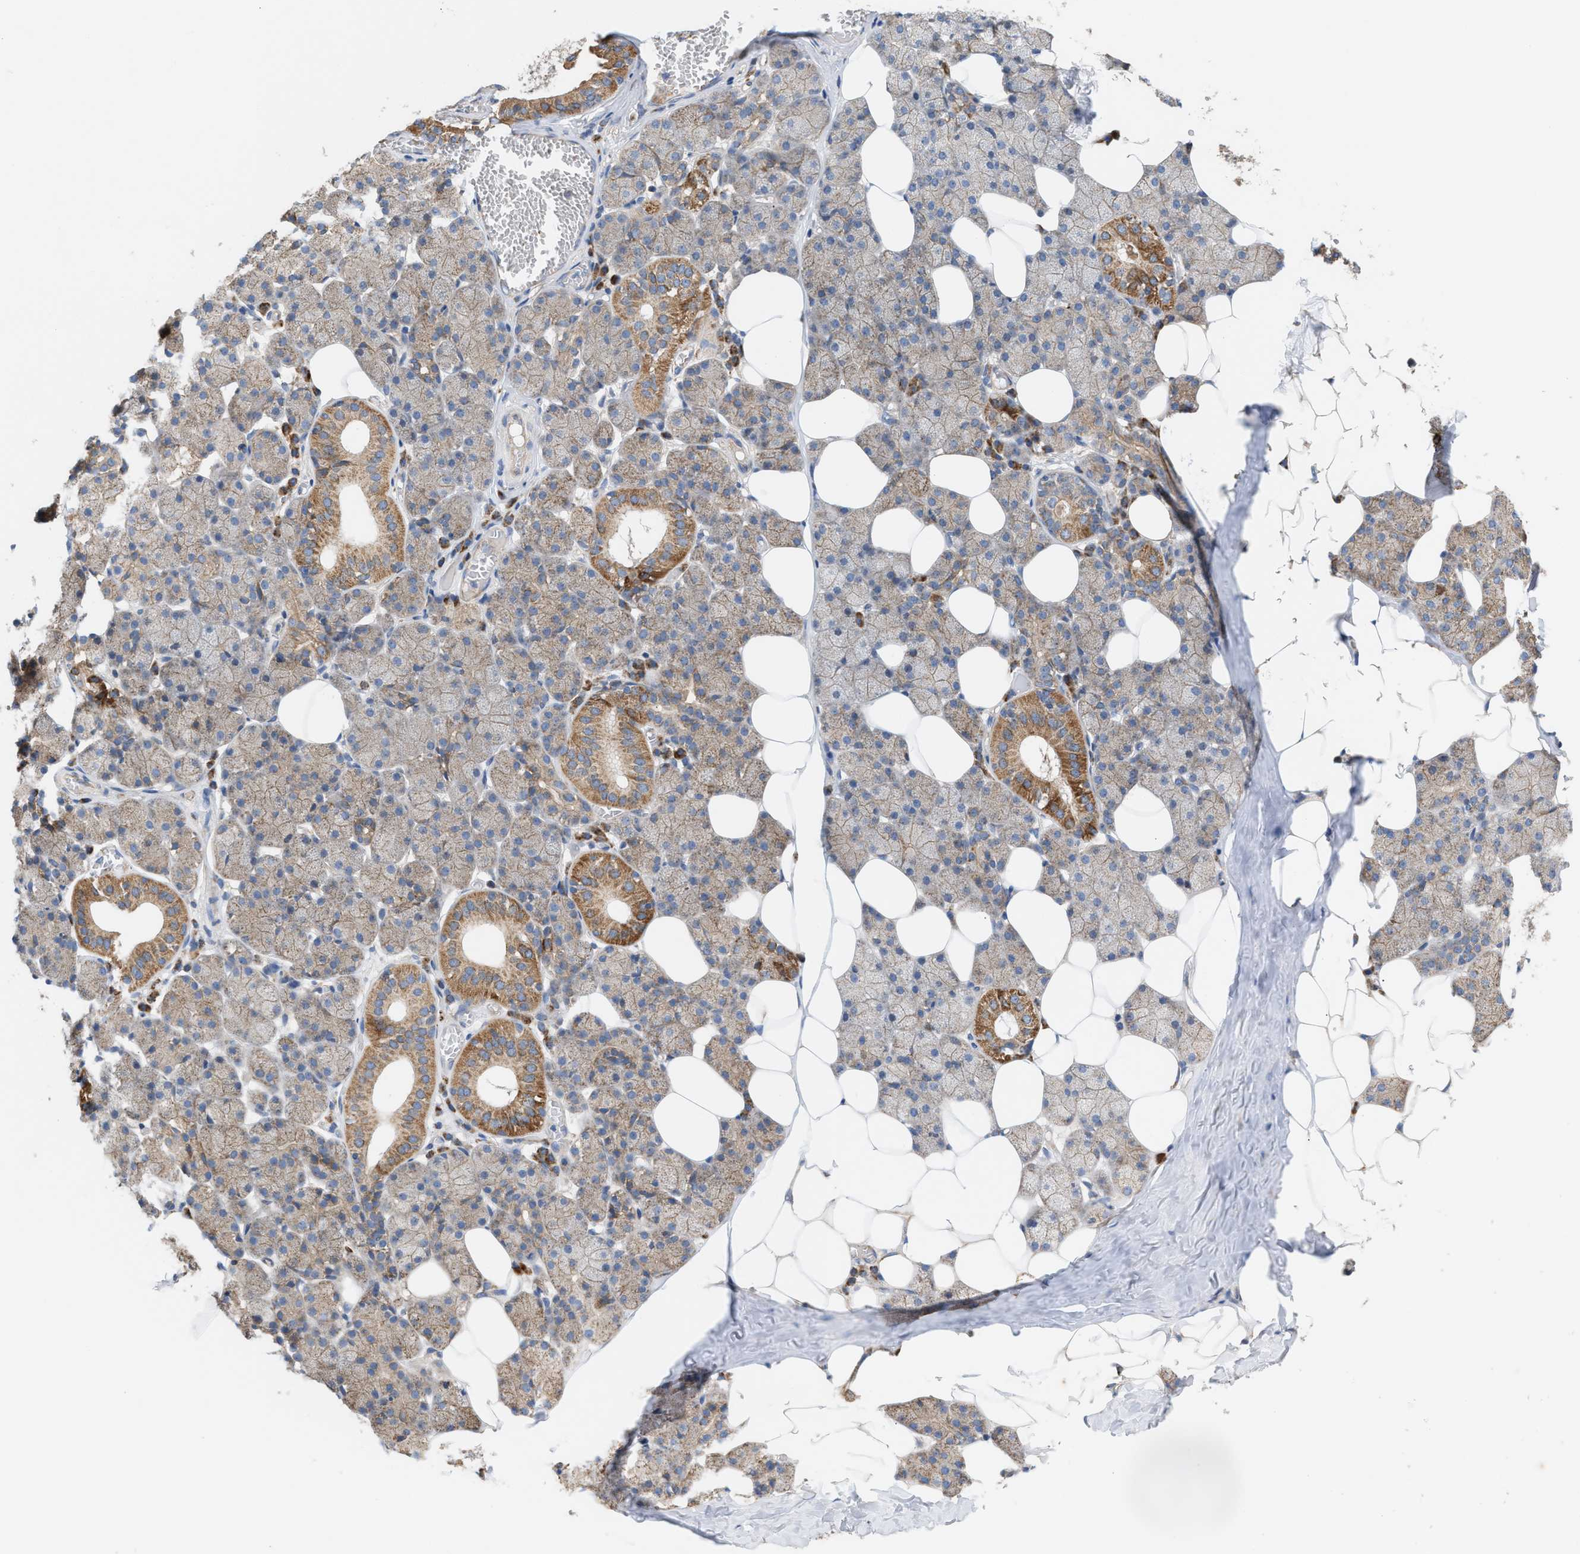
{"staining": {"intensity": "moderate", "quantity": ">75%", "location": "cytoplasmic/membranous"}, "tissue": "salivary gland", "cell_type": "Glandular cells", "image_type": "normal", "snomed": [{"axis": "morphology", "description": "Normal tissue, NOS"}, {"axis": "topography", "description": "Salivary gland"}], "caption": "Immunohistochemical staining of benign human salivary gland displays moderate cytoplasmic/membranous protein positivity in about >75% of glandular cells. (Brightfield microscopy of DAB IHC at high magnification).", "gene": "OXSM", "patient": {"sex": "female", "age": 33}}